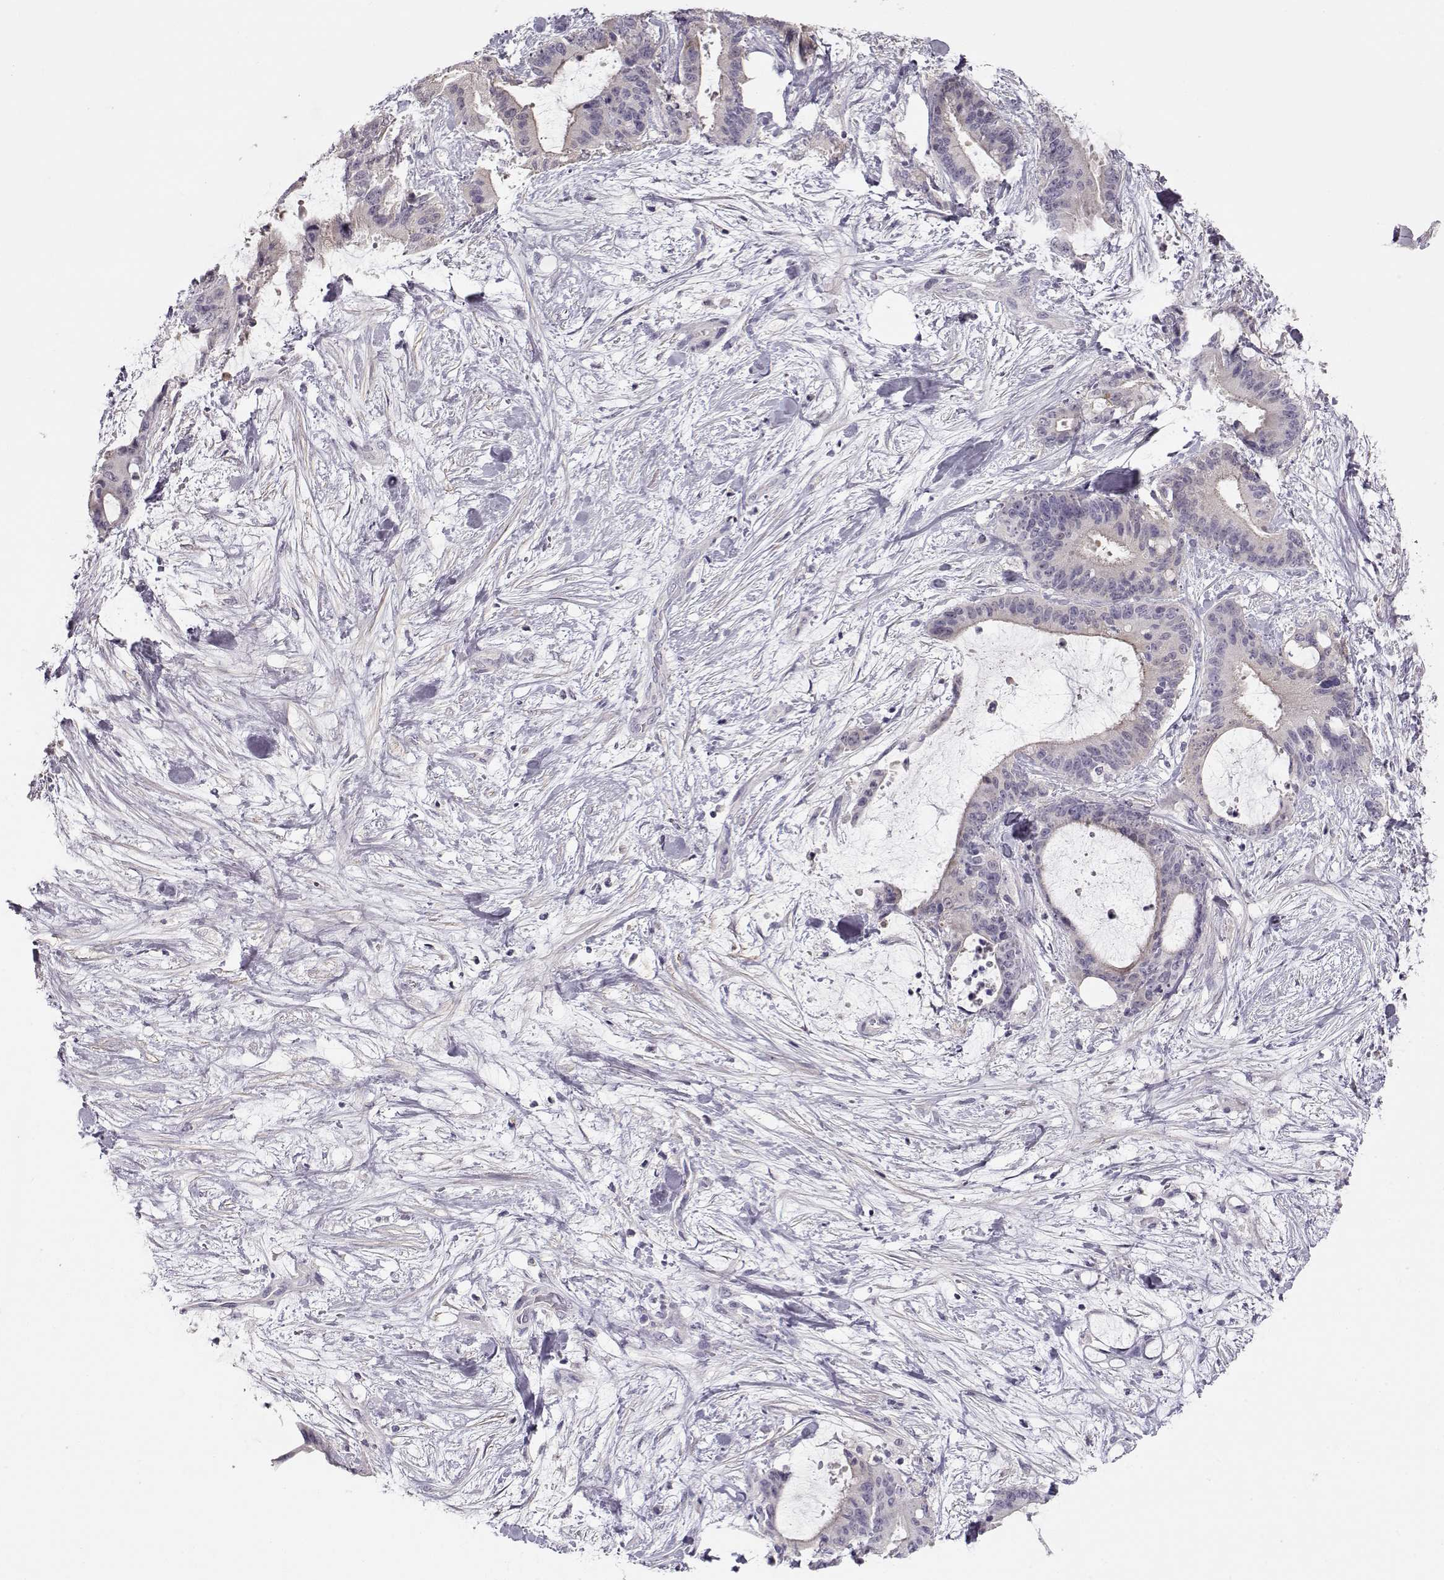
{"staining": {"intensity": "negative", "quantity": "none", "location": "none"}, "tissue": "liver cancer", "cell_type": "Tumor cells", "image_type": "cancer", "snomed": [{"axis": "morphology", "description": "Cholangiocarcinoma"}, {"axis": "topography", "description": "Liver"}], "caption": "The micrograph reveals no staining of tumor cells in liver cancer.", "gene": "GRK1", "patient": {"sex": "female", "age": 73}}